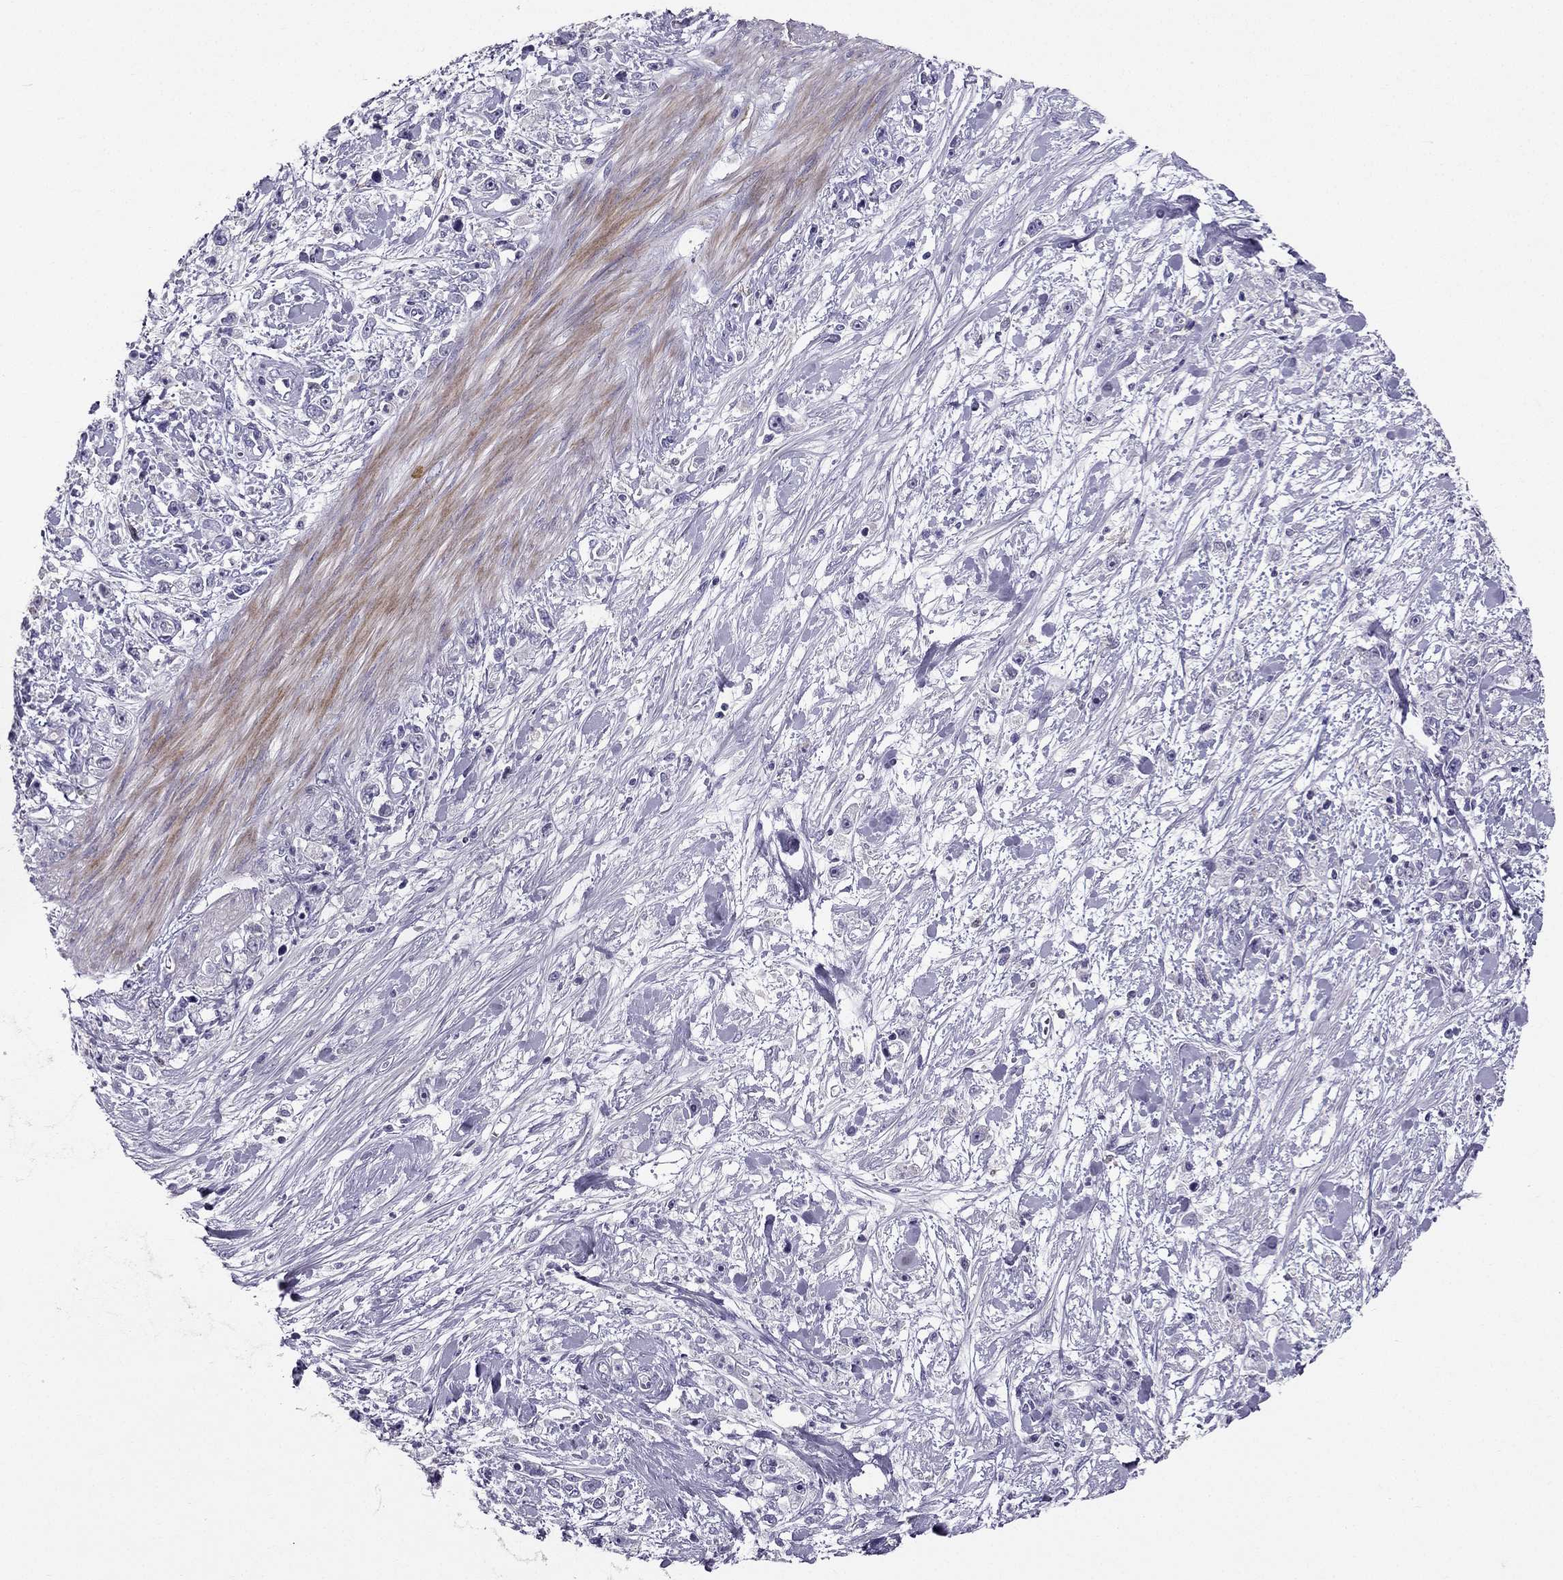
{"staining": {"intensity": "negative", "quantity": "none", "location": "none"}, "tissue": "stomach cancer", "cell_type": "Tumor cells", "image_type": "cancer", "snomed": [{"axis": "morphology", "description": "Adenocarcinoma, NOS"}, {"axis": "topography", "description": "Stomach"}], "caption": "The IHC photomicrograph has no significant expression in tumor cells of stomach adenocarcinoma tissue.", "gene": "LMTK3", "patient": {"sex": "female", "age": 59}}